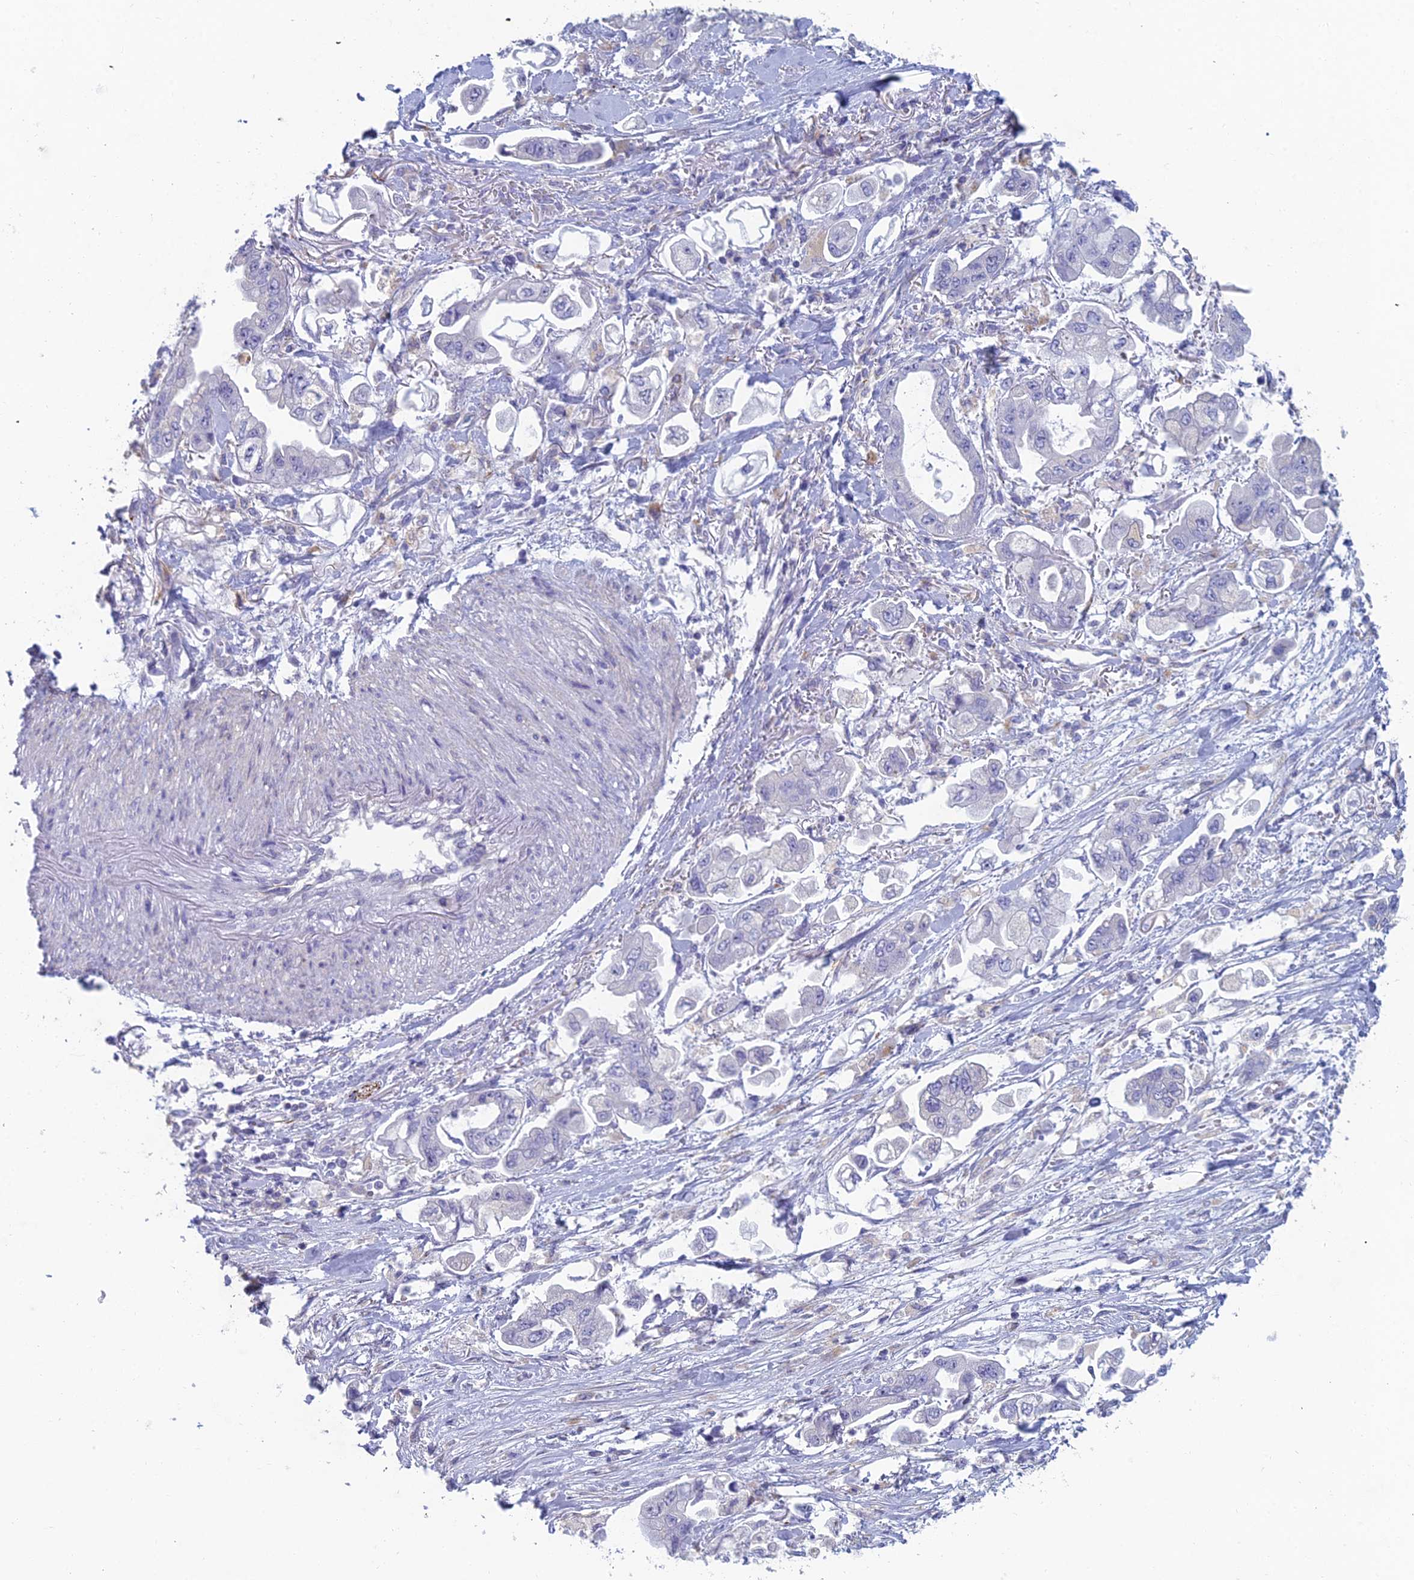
{"staining": {"intensity": "negative", "quantity": "none", "location": "none"}, "tissue": "stomach cancer", "cell_type": "Tumor cells", "image_type": "cancer", "snomed": [{"axis": "morphology", "description": "Adenocarcinoma, NOS"}, {"axis": "topography", "description": "Stomach"}], "caption": "Immunohistochemistry (IHC) photomicrograph of human stomach cancer (adenocarcinoma) stained for a protein (brown), which displays no positivity in tumor cells.", "gene": "FERD3L", "patient": {"sex": "male", "age": 62}}